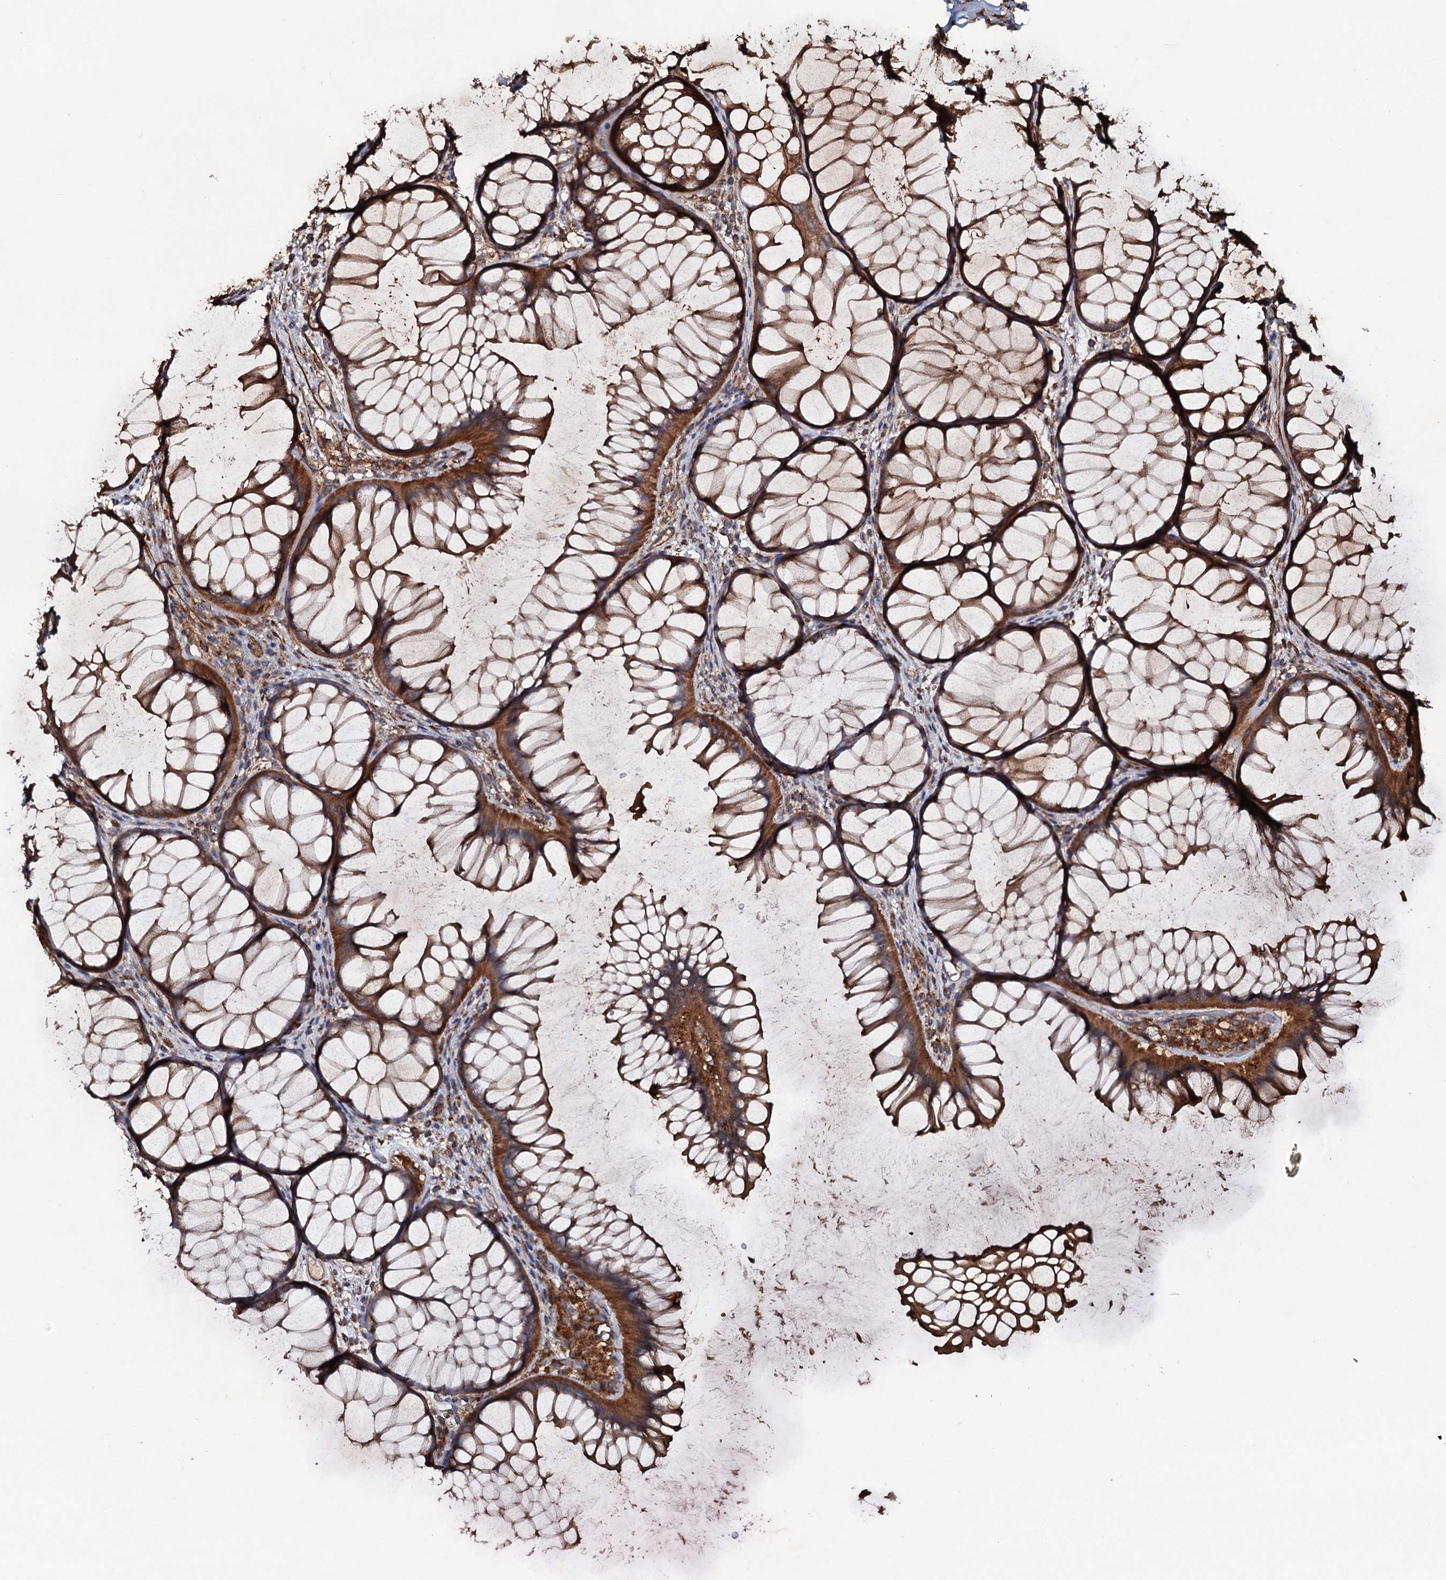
{"staining": {"intensity": "strong", "quantity": ">75%", "location": "cytoplasmic/membranous"}, "tissue": "colon", "cell_type": "Endothelial cells", "image_type": "normal", "snomed": [{"axis": "morphology", "description": "Normal tissue, NOS"}, {"axis": "topography", "description": "Colon"}], "caption": "Protein expression analysis of unremarkable human colon reveals strong cytoplasmic/membranous expression in about >75% of endothelial cells.", "gene": "VWA8", "patient": {"sex": "female", "age": 82}}